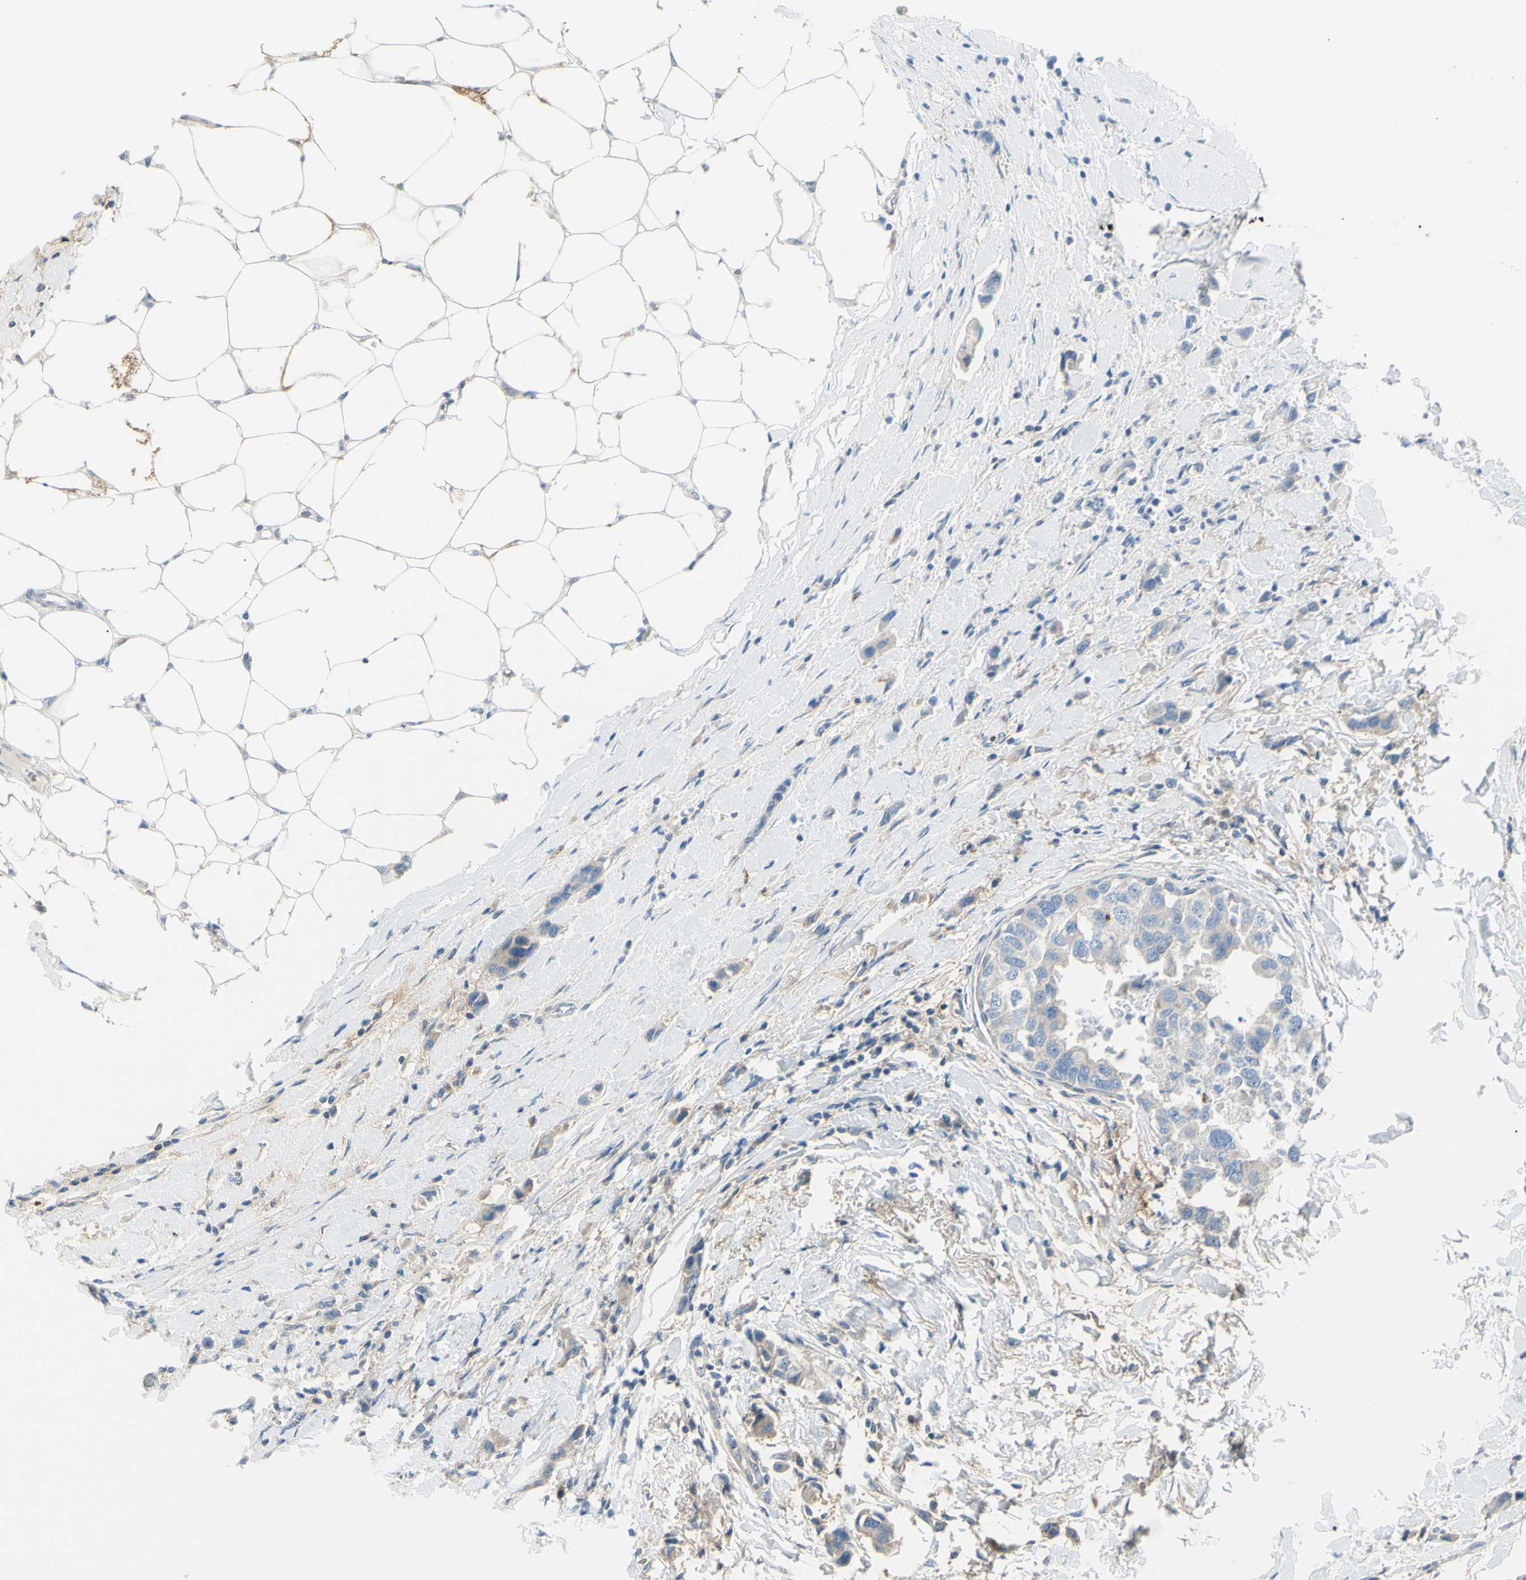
{"staining": {"intensity": "weak", "quantity": "<25%", "location": "cytoplasmic/membranous"}, "tissue": "breast cancer", "cell_type": "Tumor cells", "image_type": "cancer", "snomed": [{"axis": "morphology", "description": "Normal tissue, NOS"}, {"axis": "morphology", "description": "Duct carcinoma"}, {"axis": "topography", "description": "Breast"}], "caption": "DAB immunohistochemical staining of breast cancer (infiltrating ductal carcinoma) shows no significant expression in tumor cells.", "gene": "NCBP2L", "patient": {"sex": "female", "age": 50}}